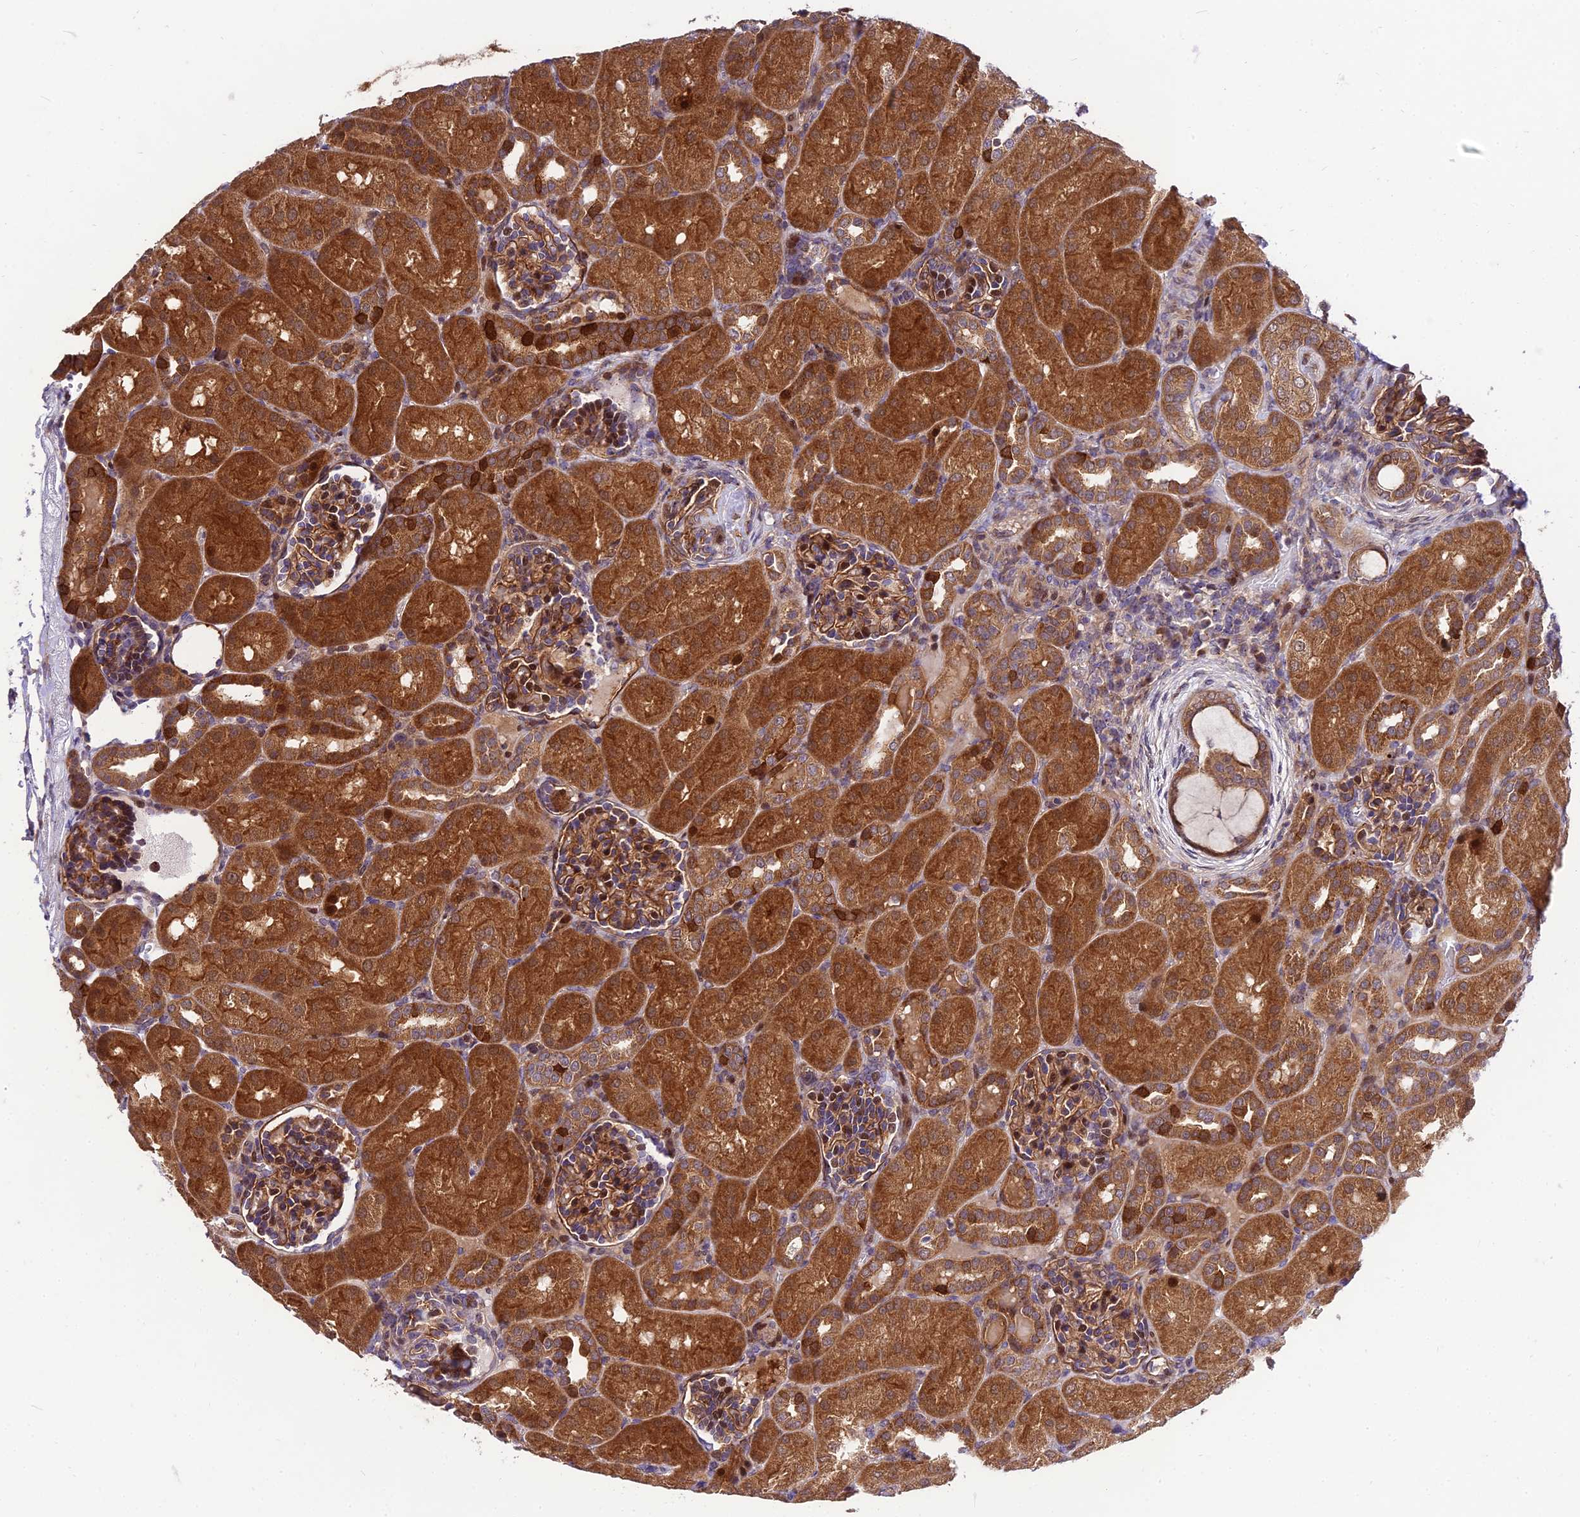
{"staining": {"intensity": "moderate", "quantity": "25%-75%", "location": "cytoplasmic/membranous,nuclear"}, "tissue": "kidney", "cell_type": "Cells in glomeruli", "image_type": "normal", "snomed": [{"axis": "morphology", "description": "Normal tissue, NOS"}, {"axis": "topography", "description": "Kidney"}], "caption": "This image shows unremarkable kidney stained with IHC to label a protein in brown. The cytoplasmic/membranous,nuclear of cells in glomeruli show moderate positivity for the protein. Nuclei are counter-stained blue.", "gene": "MKKS", "patient": {"sex": "male", "age": 1}}